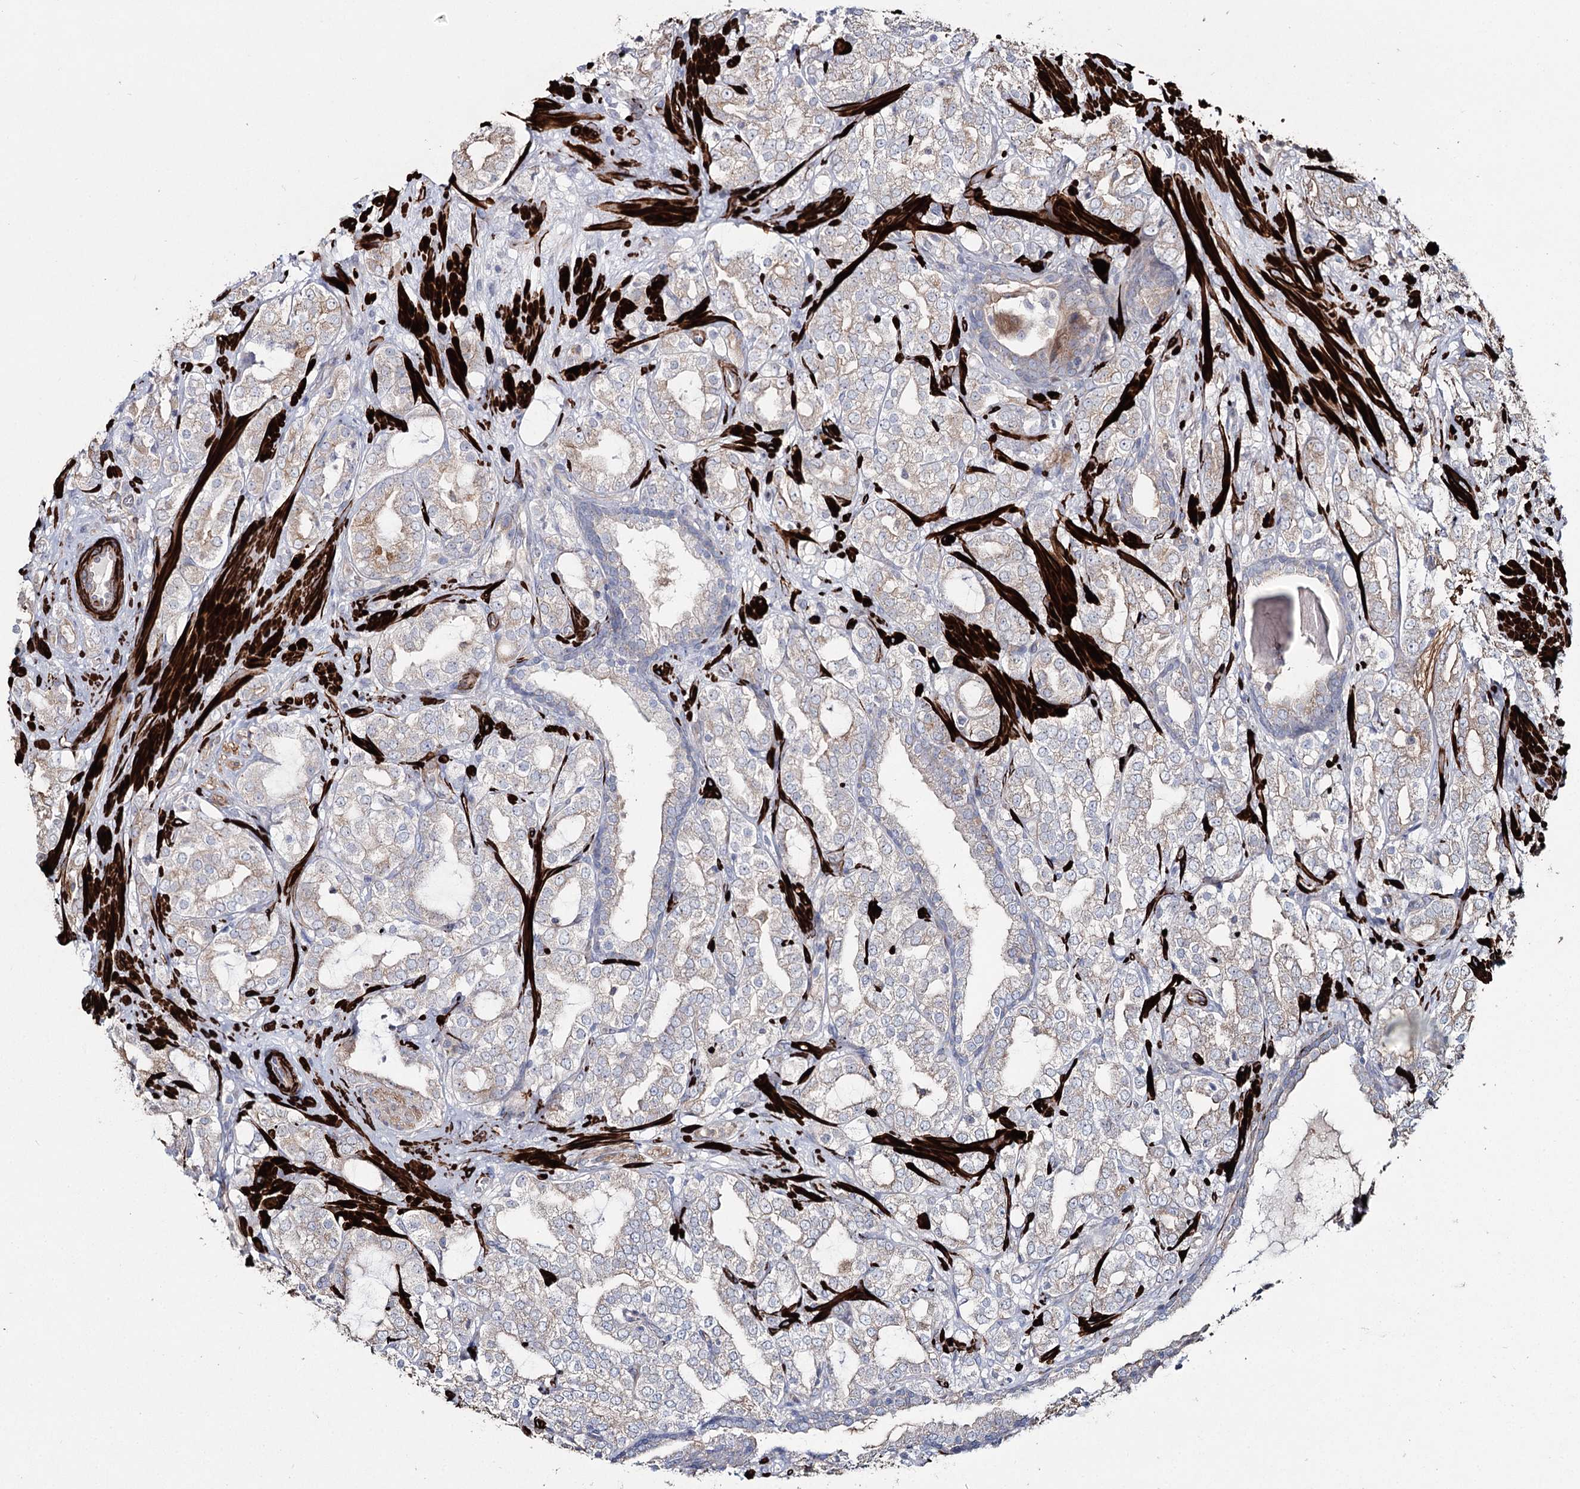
{"staining": {"intensity": "weak", "quantity": "<25%", "location": "cytoplasmic/membranous"}, "tissue": "prostate cancer", "cell_type": "Tumor cells", "image_type": "cancer", "snomed": [{"axis": "morphology", "description": "Adenocarcinoma, High grade"}, {"axis": "topography", "description": "Prostate"}], "caption": "Immunohistochemical staining of prostate cancer (adenocarcinoma (high-grade)) displays no significant staining in tumor cells.", "gene": "SUMF1", "patient": {"sex": "male", "age": 64}}